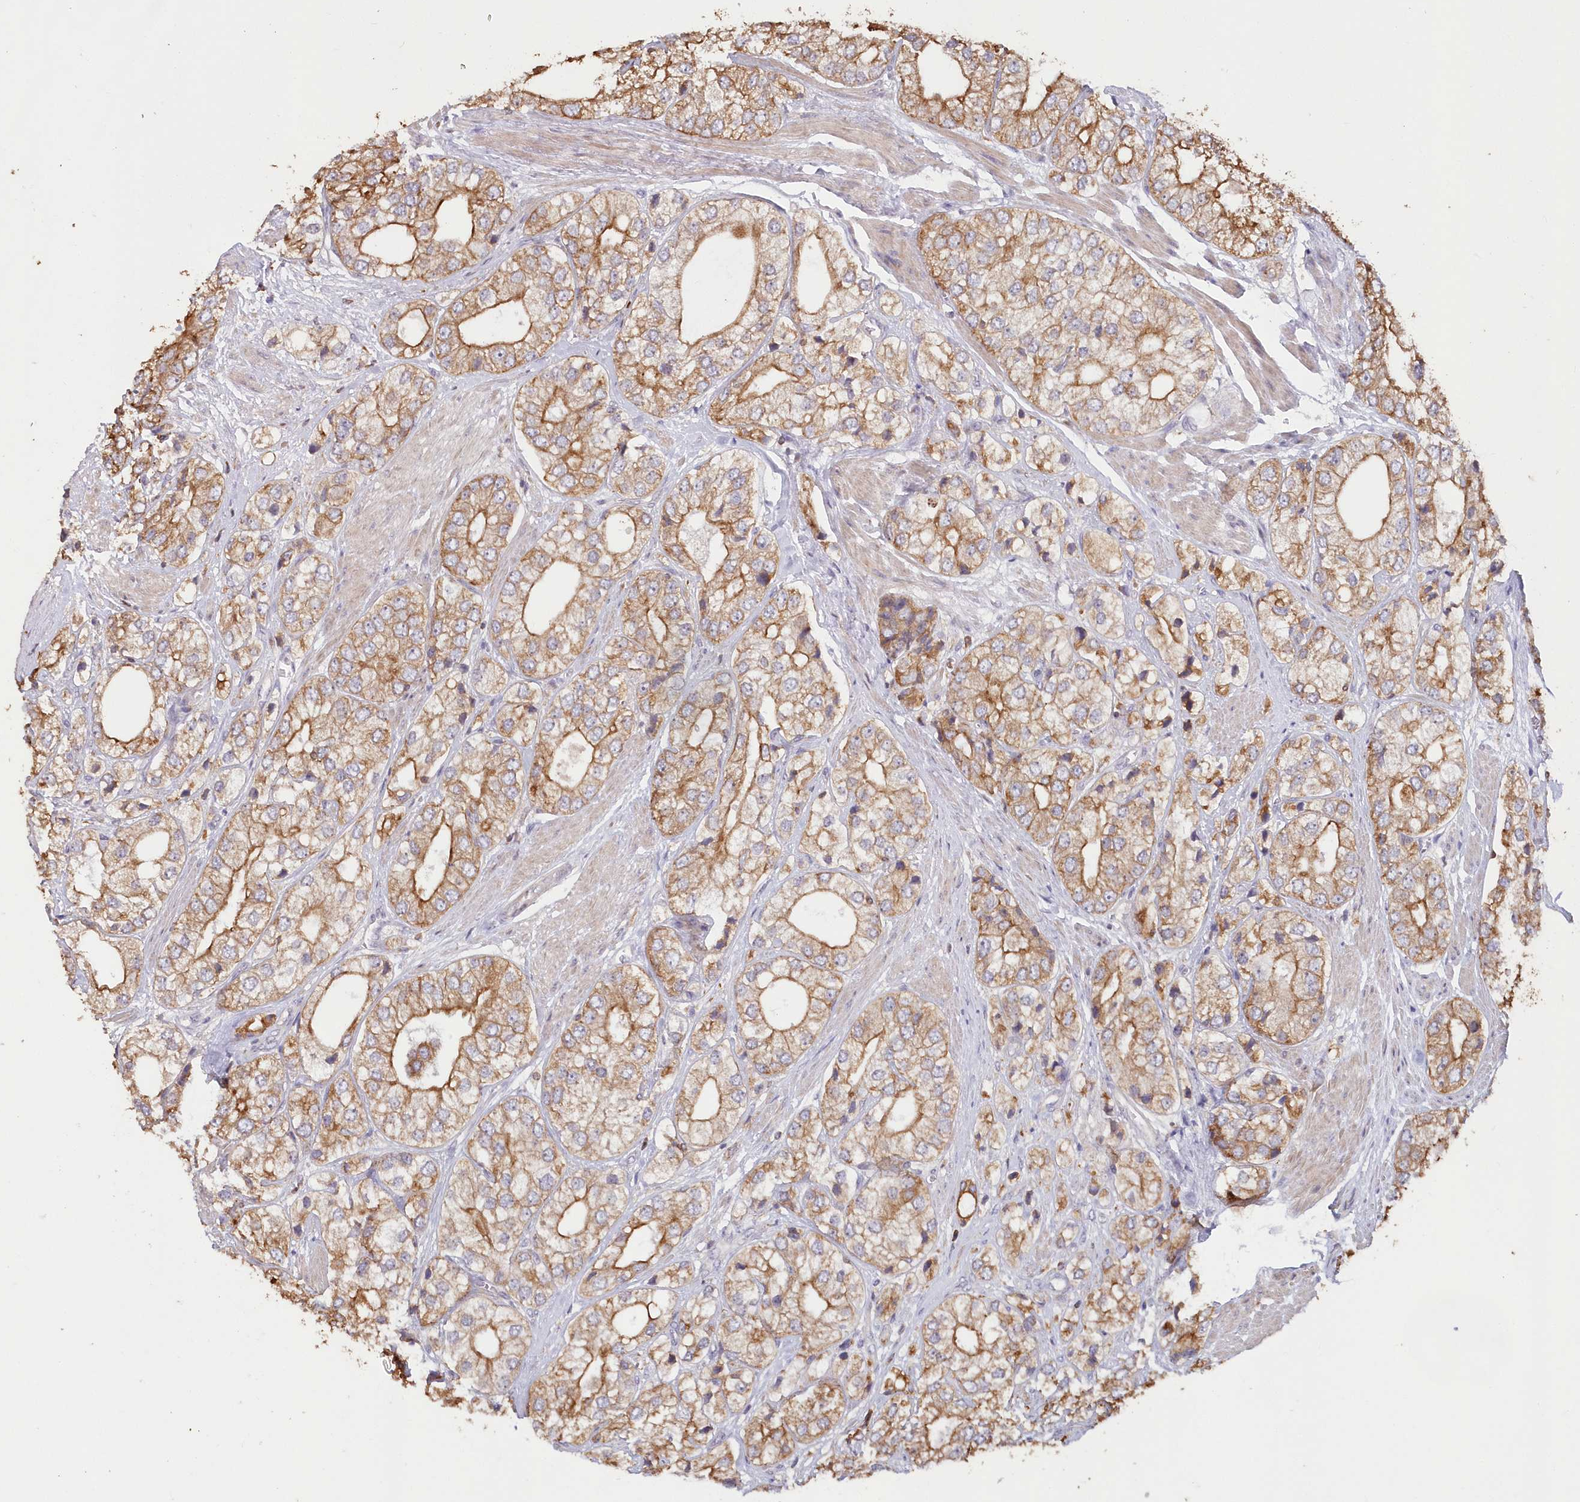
{"staining": {"intensity": "moderate", "quantity": ">75%", "location": "cytoplasmic/membranous"}, "tissue": "prostate cancer", "cell_type": "Tumor cells", "image_type": "cancer", "snomed": [{"axis": "morphology", "description": "Adenocarcinoma, High grade"}, {"axis": "topography", "description": "Prostate"}], "caption": "Prostate cancer was stained to show a protein in brown. There is medium levels of moderate cytoplasmic/membranous expression in approximately >75% of tumor cells.", "gene": "SNED1", "patient": {"sex": "male", "age": 50}}